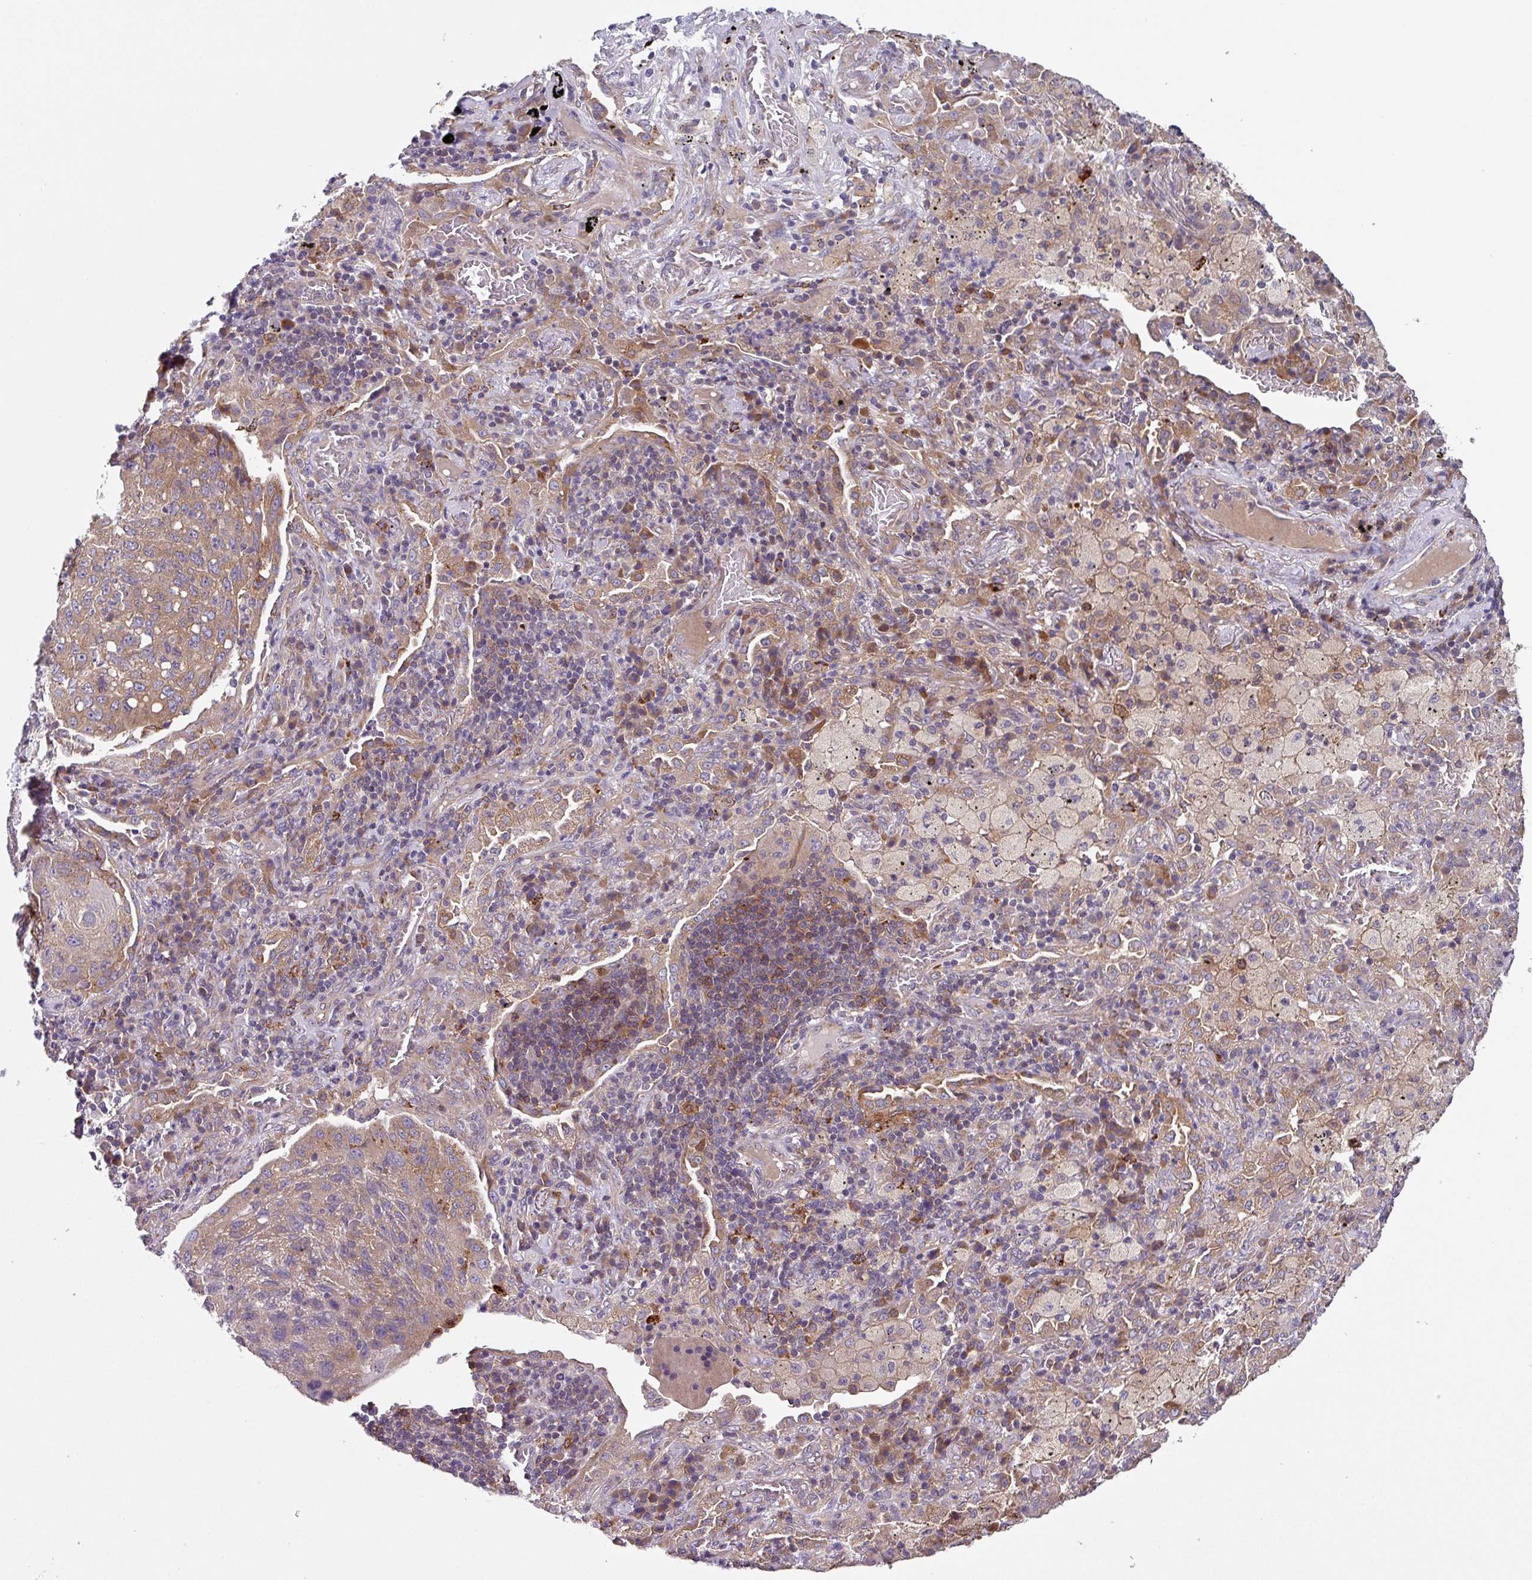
{"staining": {"intensity": "moderate", "quantity": ">75%", "location": "cytoplasmic/membranous"}, "tissue": "lung cancer", "cell_type": "Tumor cells", "image_type": "cancer", "snomed": [{"axis": "morphology", "description": "Squamous cell carcinoma, NOS"}, {"axis": "topography", "description": "Lung"}], "caption": "Immunohistochemistry (IHC) photomicrograph of neoplastic tissue: human squamous cell carcinoma (lung) stained using IHC shows medium levels of moderate protein expression localized specifically in the cytoplasmic/membranous of tumor cells, appearing as a cytoplasmic/membranous brown color.", "gene": "EIF4B", "patient": {"sex": "female", "age": 63}}